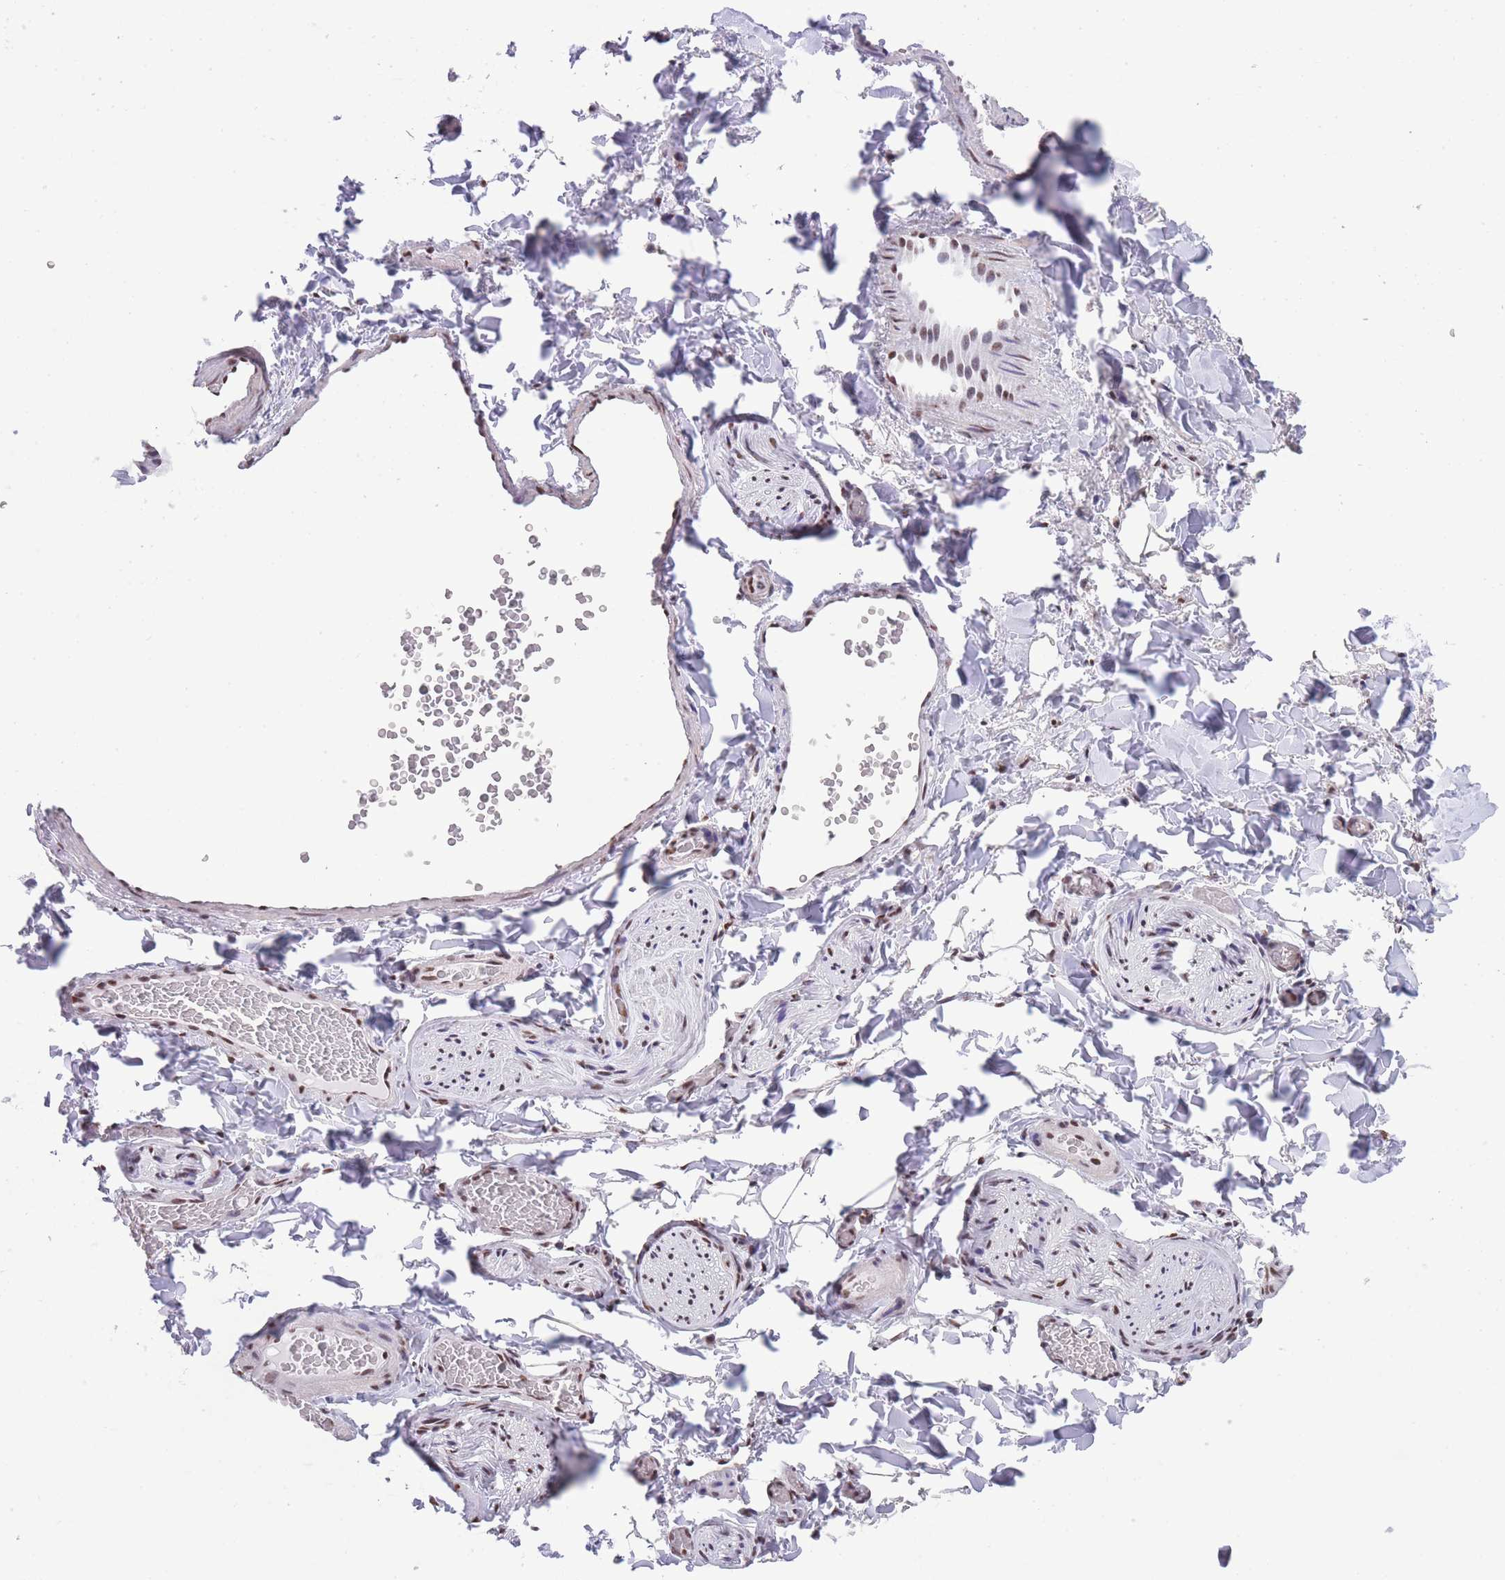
{"staining": {"intensity": "negative", "quantity": "none", "location": "none"}, "tissue": "adipose tissue", "cell_type": "Adipocytes", "image_type": "normal", "snomed": [{"axis": "morphology", "description": "Normal tissue, NOS"}, {"axis": "morphology", "description": "Carcinoma, NOS"}, {"axis": "topography", "description": "Pancreas"}, {"axis": "topography", "description": "Peripheral nerve tissue"}], "caption": "This is an immunohistochemistry photomicrograph of normal human adipose tissue. There is no expression in adipocytes.", "gene": "EVC2", "patient": {"sex": "female", "age": 29}}